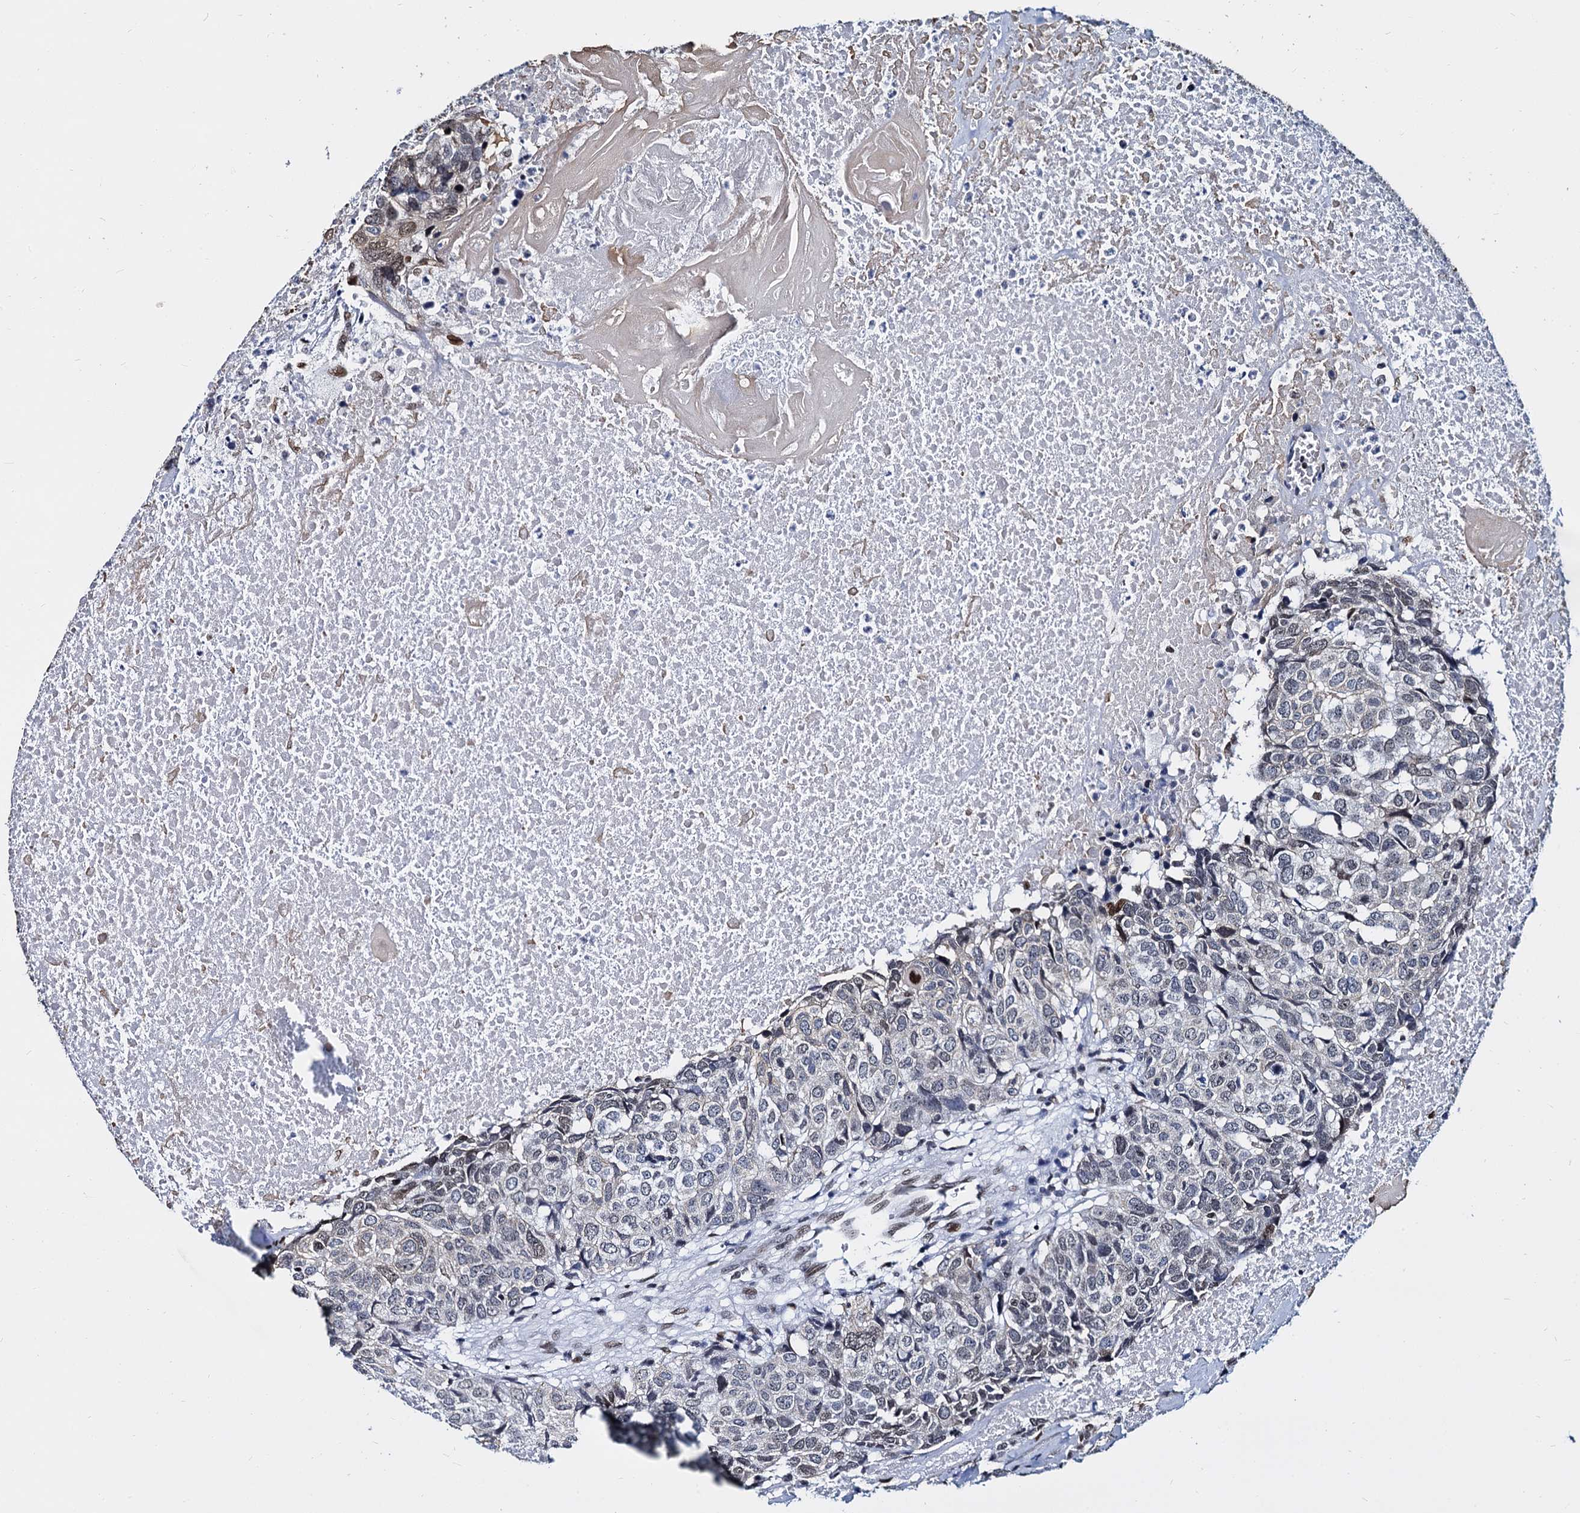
{"staining": {"intensity": "weak", "quantity": "<25%", "location": "nuclear"}, "tissue": "head and neck cancer", "cell_type": "Tumor cells", "image_type": "cancer", "snomed": [{"axis": "morphology", "description": "Squamous cell carcinoma, NOS"}, {"axis": "topography", "description": "Head-Neck"}], "caption": "Tumor cells are negative for protein expression in human head and neck cancer (squamous cell carcinoma).", "gene": "CMAS", "patient": {"sex": "male", "age": 66}}